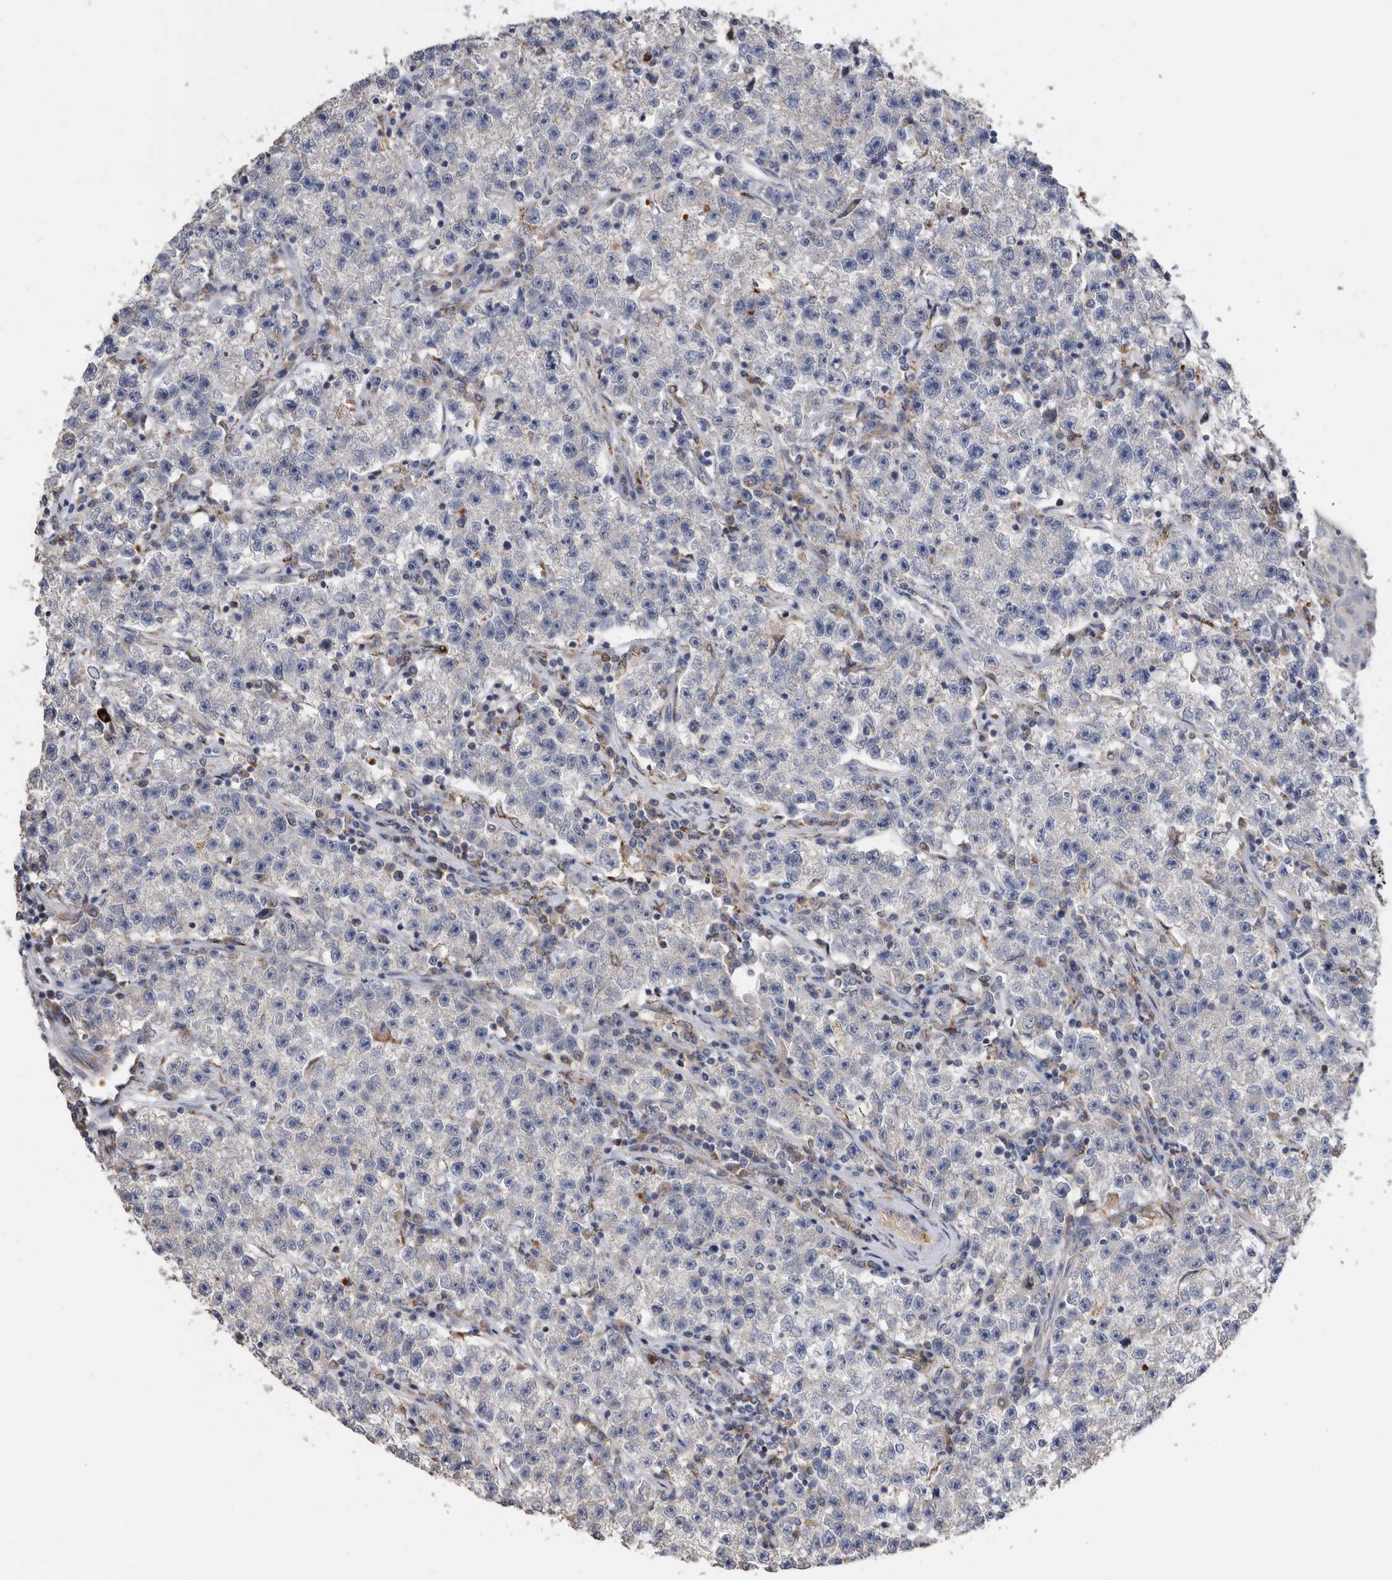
{"staining": {"intensity": "negative", "quantity": "none", "location": "none"}, "tissue": "testis cancer", "cell_type": "Tumor cells", "image_type": "cancer", "snomed": [{"axis": "morphology", "description": "Seminoma, NOS"}, {"axis": "topography", "description": "Testis"}], "caption": "Histopathology image shows no significant protein positivity in tumor cells of testis seminoma.", "gene": "CRISPLD2", "patient": {"sex": "male", "age": 22}}